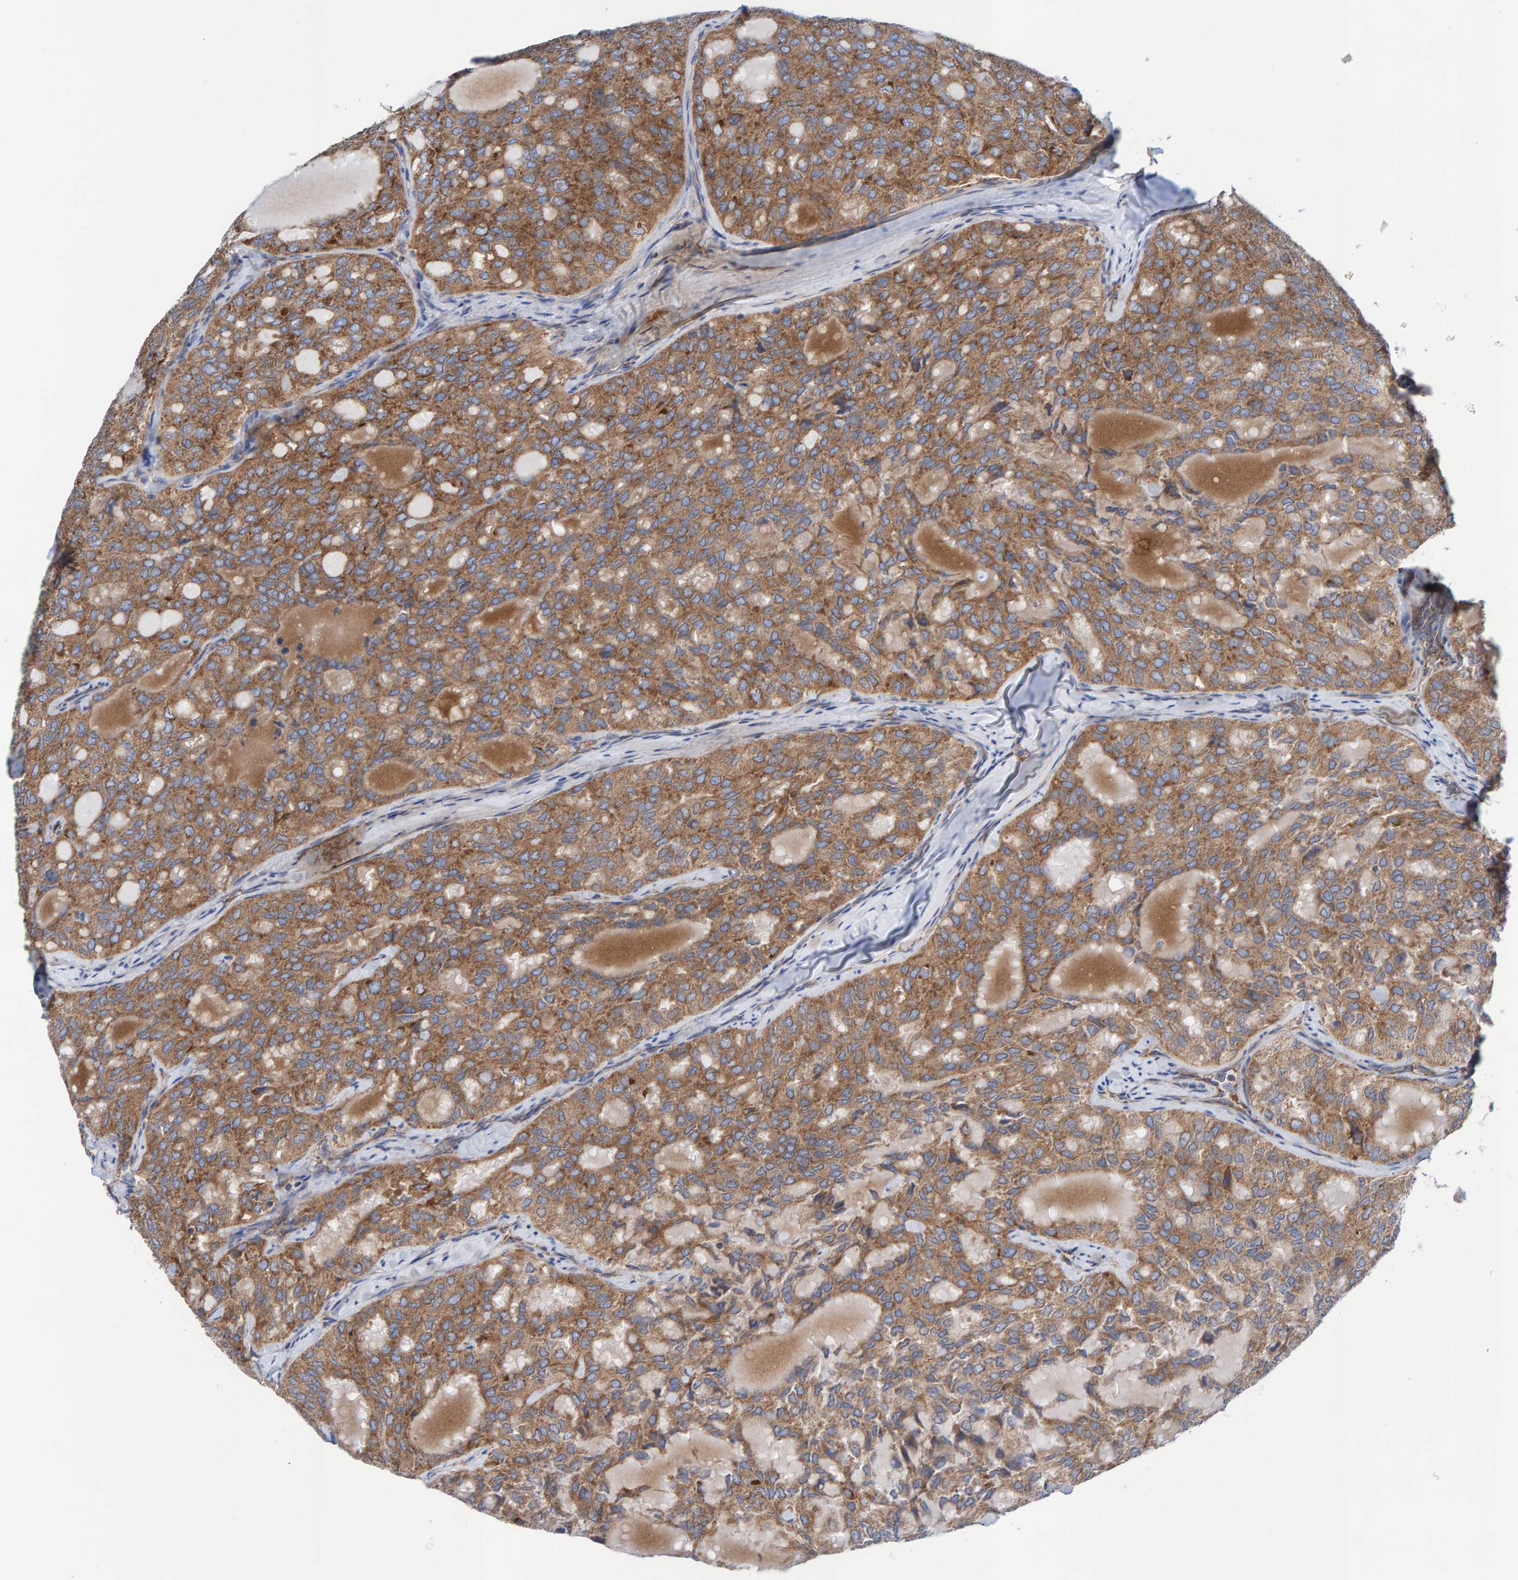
{"staining": {"intensity": "moderate", "quantity": ">75%", "location": "cytoplasmic/membranous"}, "tissue": "thyroid cancer", "cell_type": "Tumor cells", "image_type": "cancer", "snomed": [{"axis": "morphology", "description": "Follicular adenoma carcinoma, NOS"}, {"axis": "topography", "description": "Thyroid gland"}], "caption": "An image showing moderate cytoplasmic/membranous staining in about >75% of tumor cells in thyroid cancer (follicular adenoma carcinoma), as visualized by brown immunohistochemical staining.", "gene": "CDK5RAP3", "patient": {"sex": "male", "age": 75}}